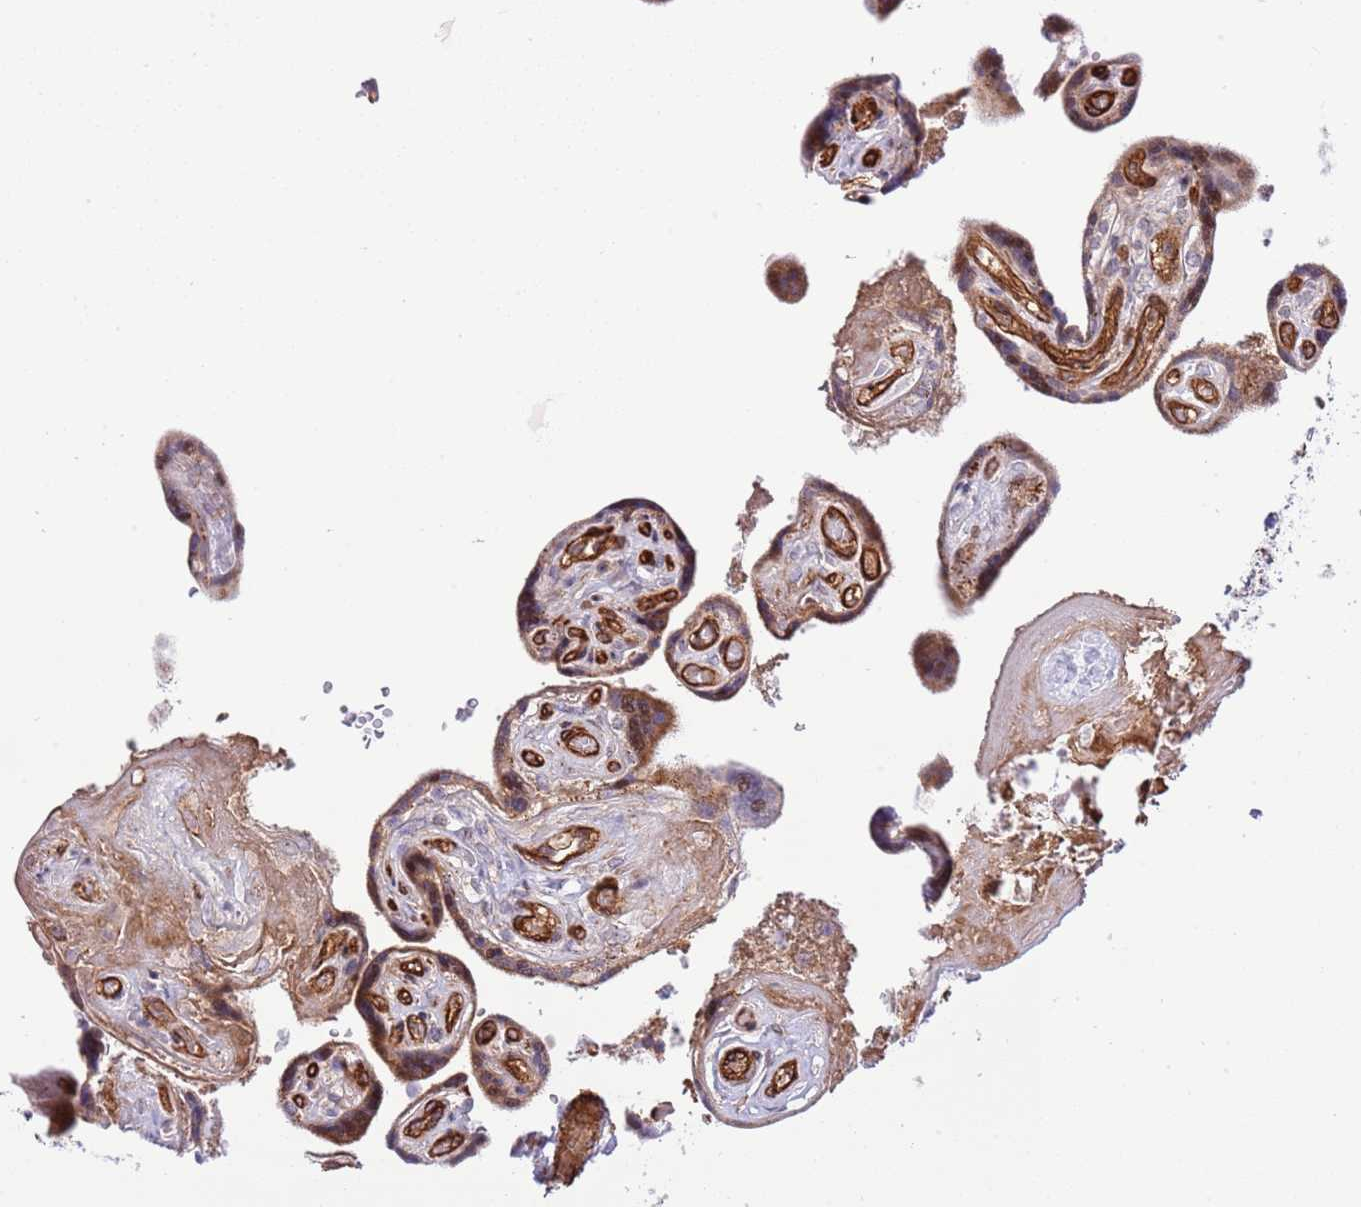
{"staining": {"intensity": "strong", "quantity": ">75%", "location": "cytoplasmic/membranous"}, "tissue": "placenta", "cell_type": "Decidual cells", "image_type": "normal", "snomed": [{"axis": "morphology", "description": "Normal tissue, NOS"}, {"axis": "topography", "description": "Placenta"}], "caption": "Immunohistochemistry staining of benign placenta, which shows high levels of strong cytoplasmic/membranous expression in about >75% of decidual cells indicating strong cytoplasmic/membranous protein positivity. The staining was performed using DAB (3,3'-diaminobenzidine) (brown) for protein detection and nuclei were counterstained in hematoxylin (blue).", "gene": "NEK3", "patient": {"sex": "female", "age": 32}}